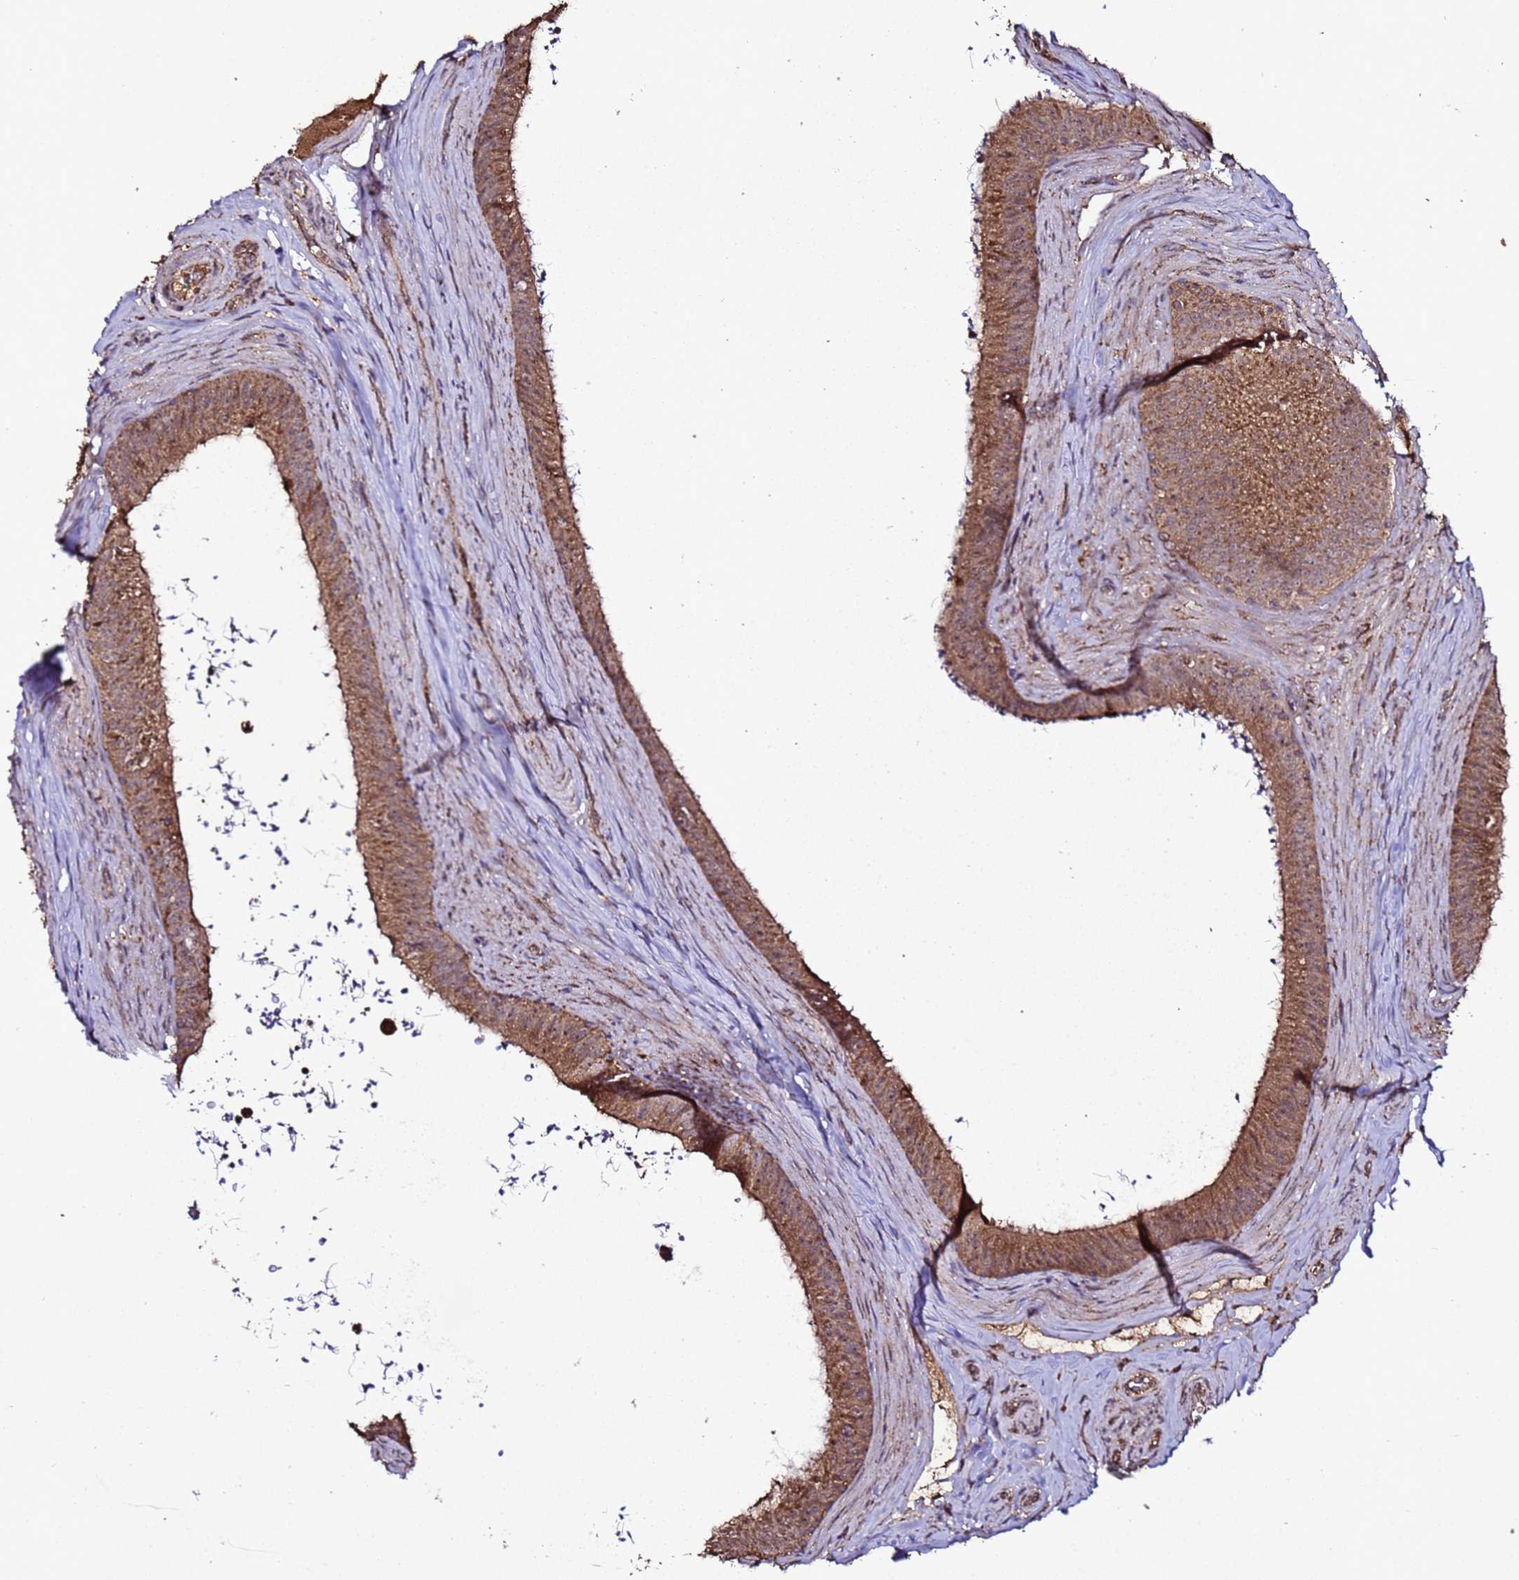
{"staining": {"intensity": "moderate", "quantity": ">75%", "location": "cytoplasmic/membranous"}, "tissue": "epididymis", "cell_type": "Glandular cells", "image_type": "normal", "snomed": [{"axis": "morphology", "description": "Normal tissue, NOS"}, {"axis": "topography", "description": "Testis"}, {"axis": "topography", "description": "Epididymis"}], "caption": "Human epididymis stained with a brown dye displays moderate cytoplasmic/membranous positive expression in about >75% of glandular cells.", "gene": "HSPBAP1", "patient": {"sex": "male", "age": 41}}